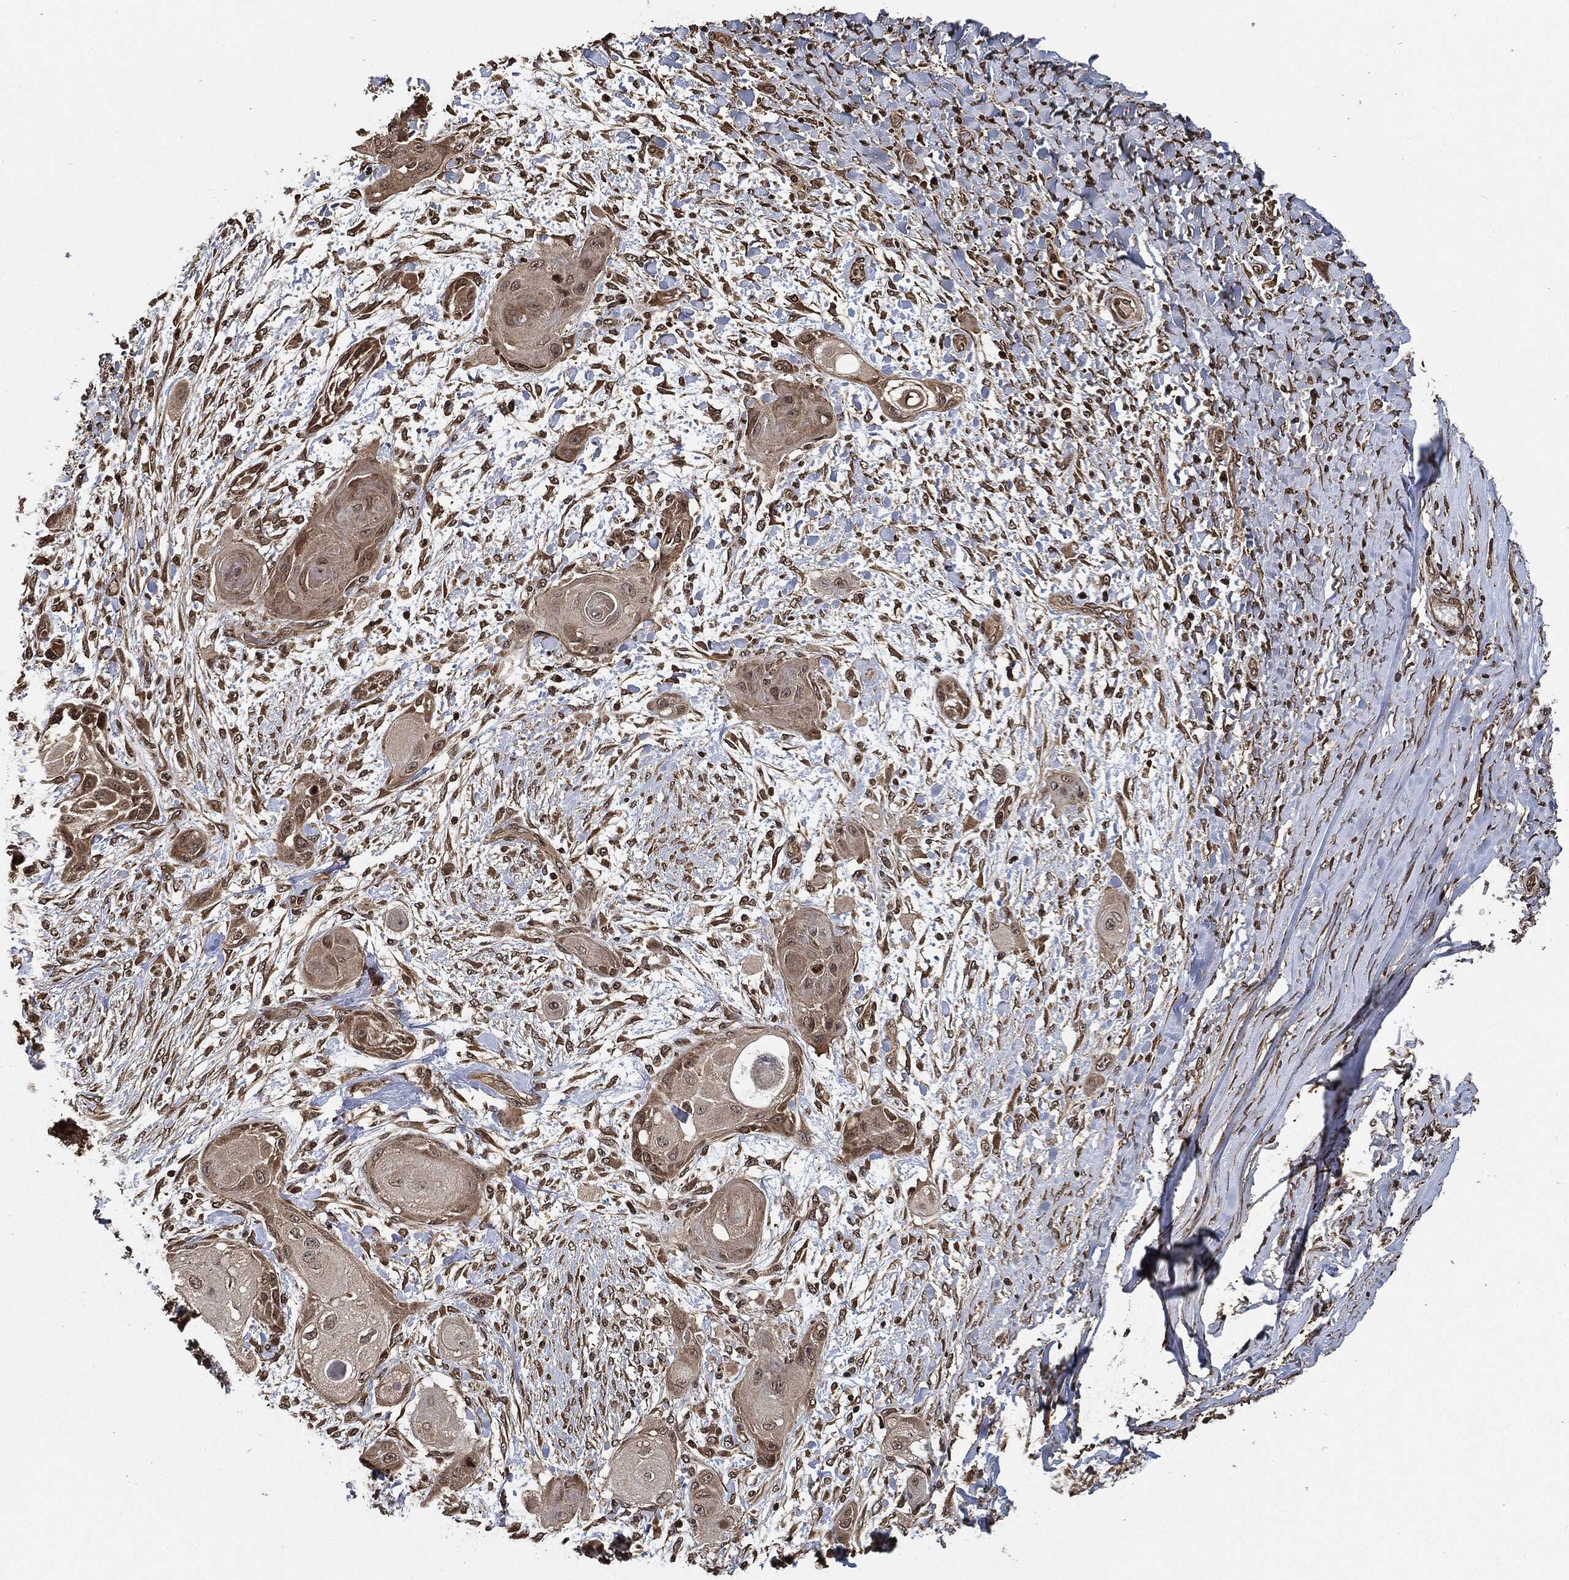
{"staining": {"intensity": "negative", "quantity": "none", "location": "none"}, "tissue": "skin cancer", "cell_type": "Tumor cells", "image_type": "cancer", "snomed": [{"axis": "morphology", "description": "Squamous cell carcinoma, NOS"}, {"axis": "topography", "description": "Skin"}], "caption": "Tumor cells are negative for brown protein staining in squamous cell carcinoma (skin).", "gene": "PDK1", "patient": {"sex": "male", "age": 62}}